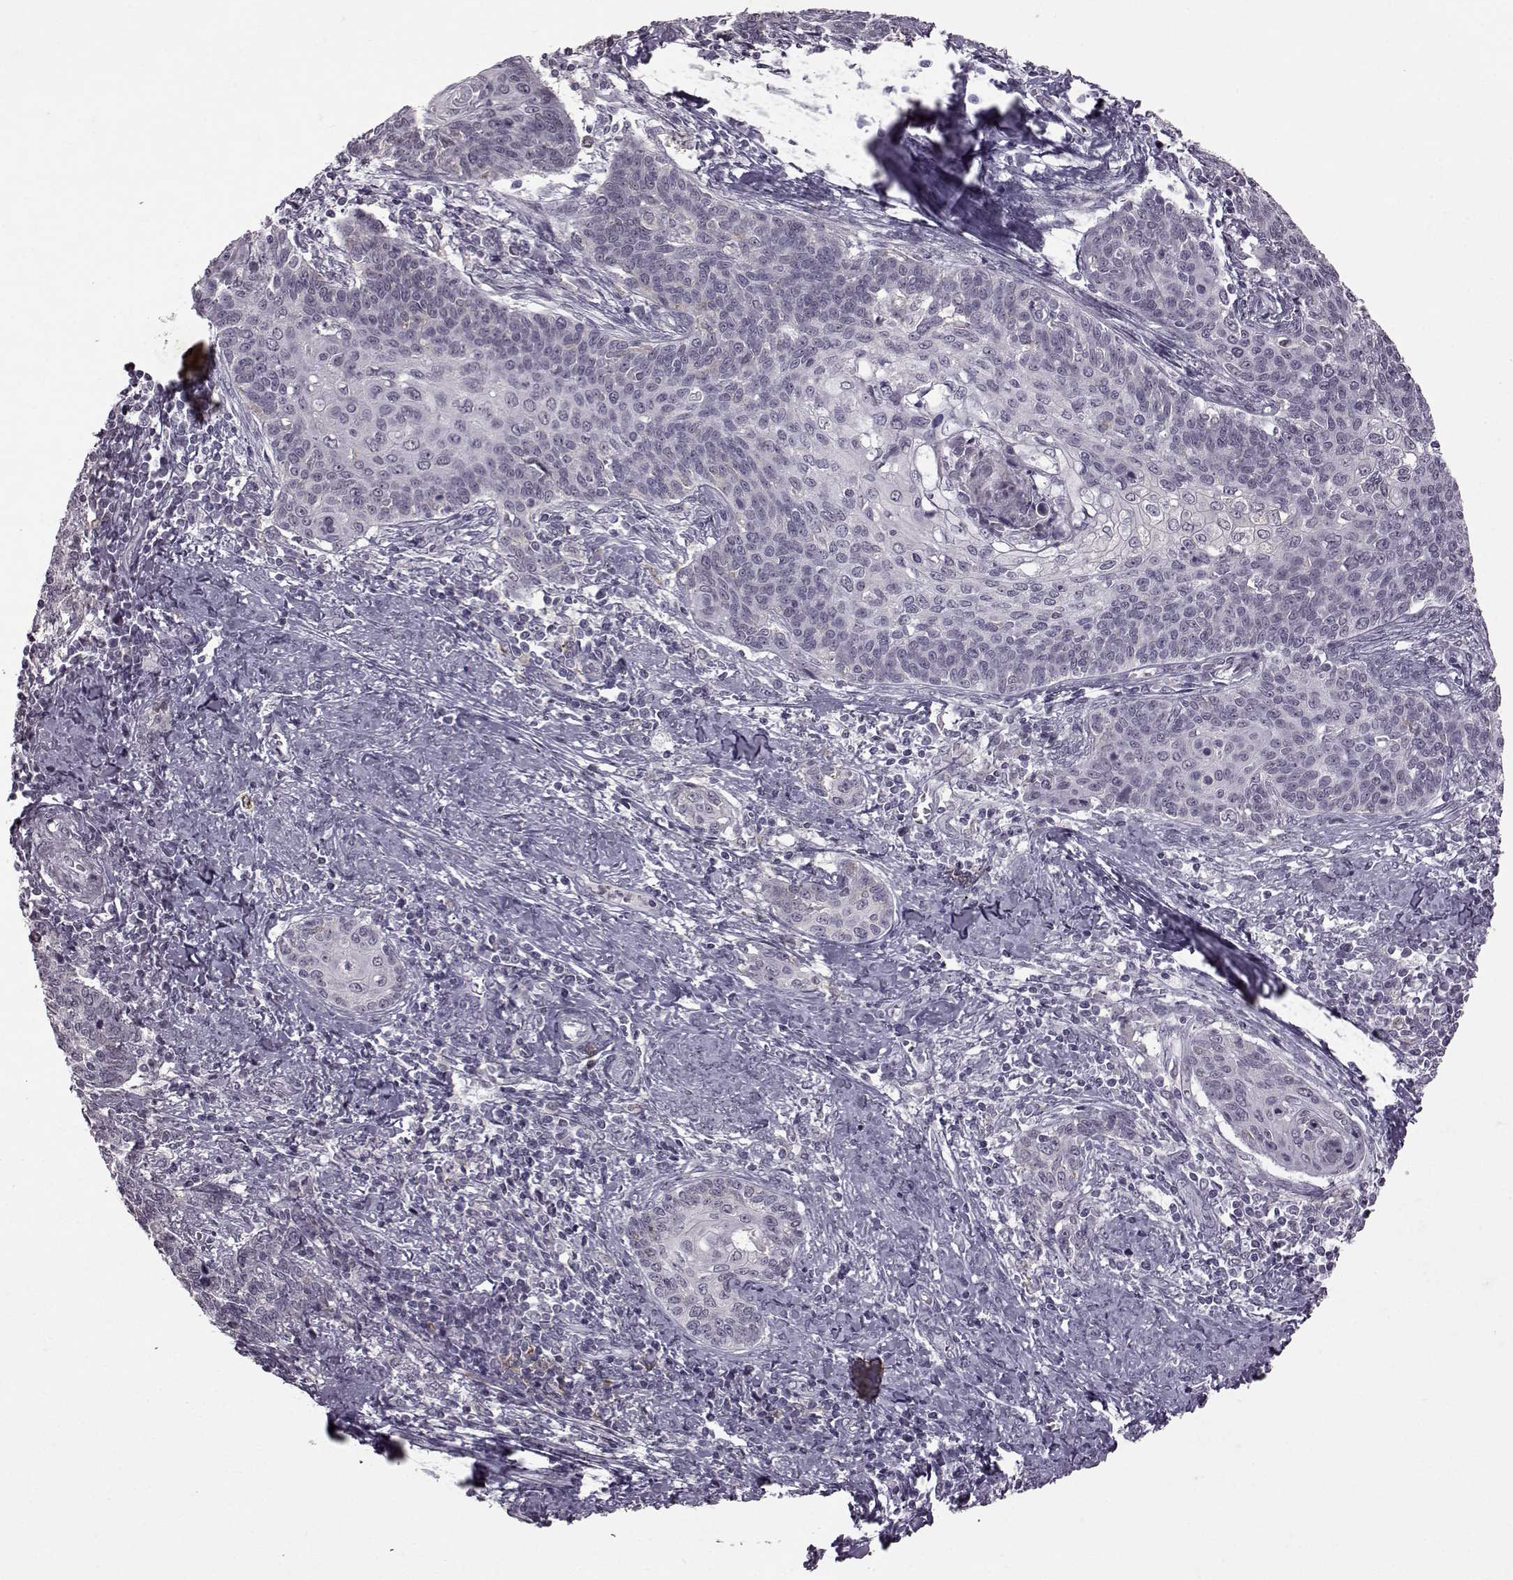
{"staining": {"intensity": "negative", "quantity": "none", "location": "none"}, "tissue": "cervical cancer", "cell_type": "Tumor cells", "image_type": "cancer", "snomed": [{"axis": "morphology", "description": "Squamous cell carcinoma, NOS"}, {"axis": "topography", "description": "Cervix"}], "caption": "Immunohistochemistry (IHC) photomicrograph of neoplastic tissue: human cervical squamous cell carcinoma stained with DAB shows no significant protein expression in tumor cells. Nuclei are stained in blue.", "gene": "SLC28A2", "patient": {"sex": "female", "age": 39}}